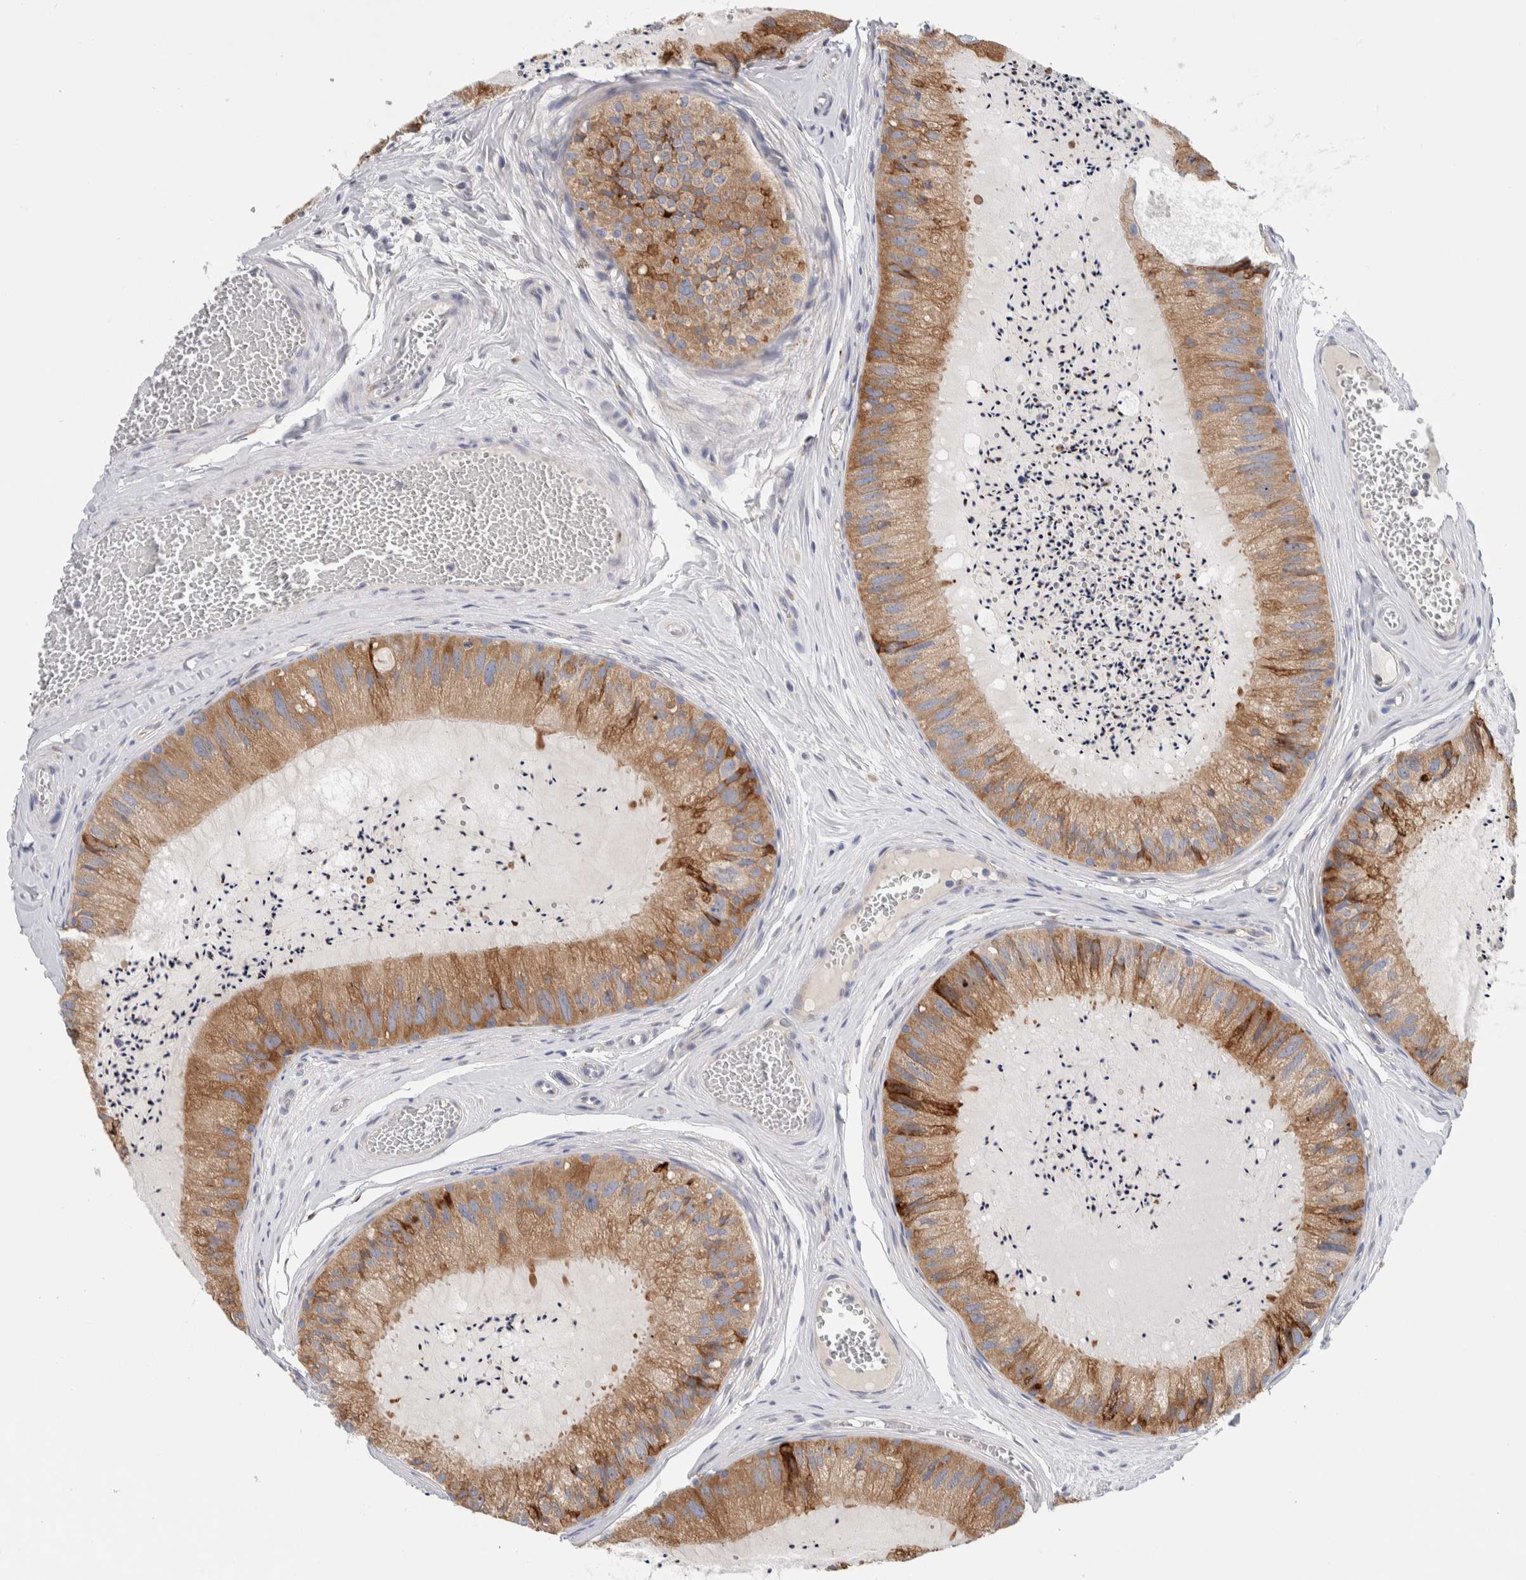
{"staining": {"intensity": "moderate", "quantity": "25%-75%", "location": "cytoplasmic/membranous"}, "tissue": "epididymis", "cell_type": "Glandular cells", "image_type": "normal", "snomed": [{"axis": "morphology", "description": "Normal tissue, NOS"}, {"axis": "topography", "description": "Epididymis"}], "caption": "DAB (3,3'-diaminobenzidine) immunohistochemical staining of benign epididymis demonstrates moderate cytoplasmic/membranous protein positivity in about 25%-75% of glandular cells.", "gene": "ENGASE", "patient": {"sex": "male", "age": 31}}